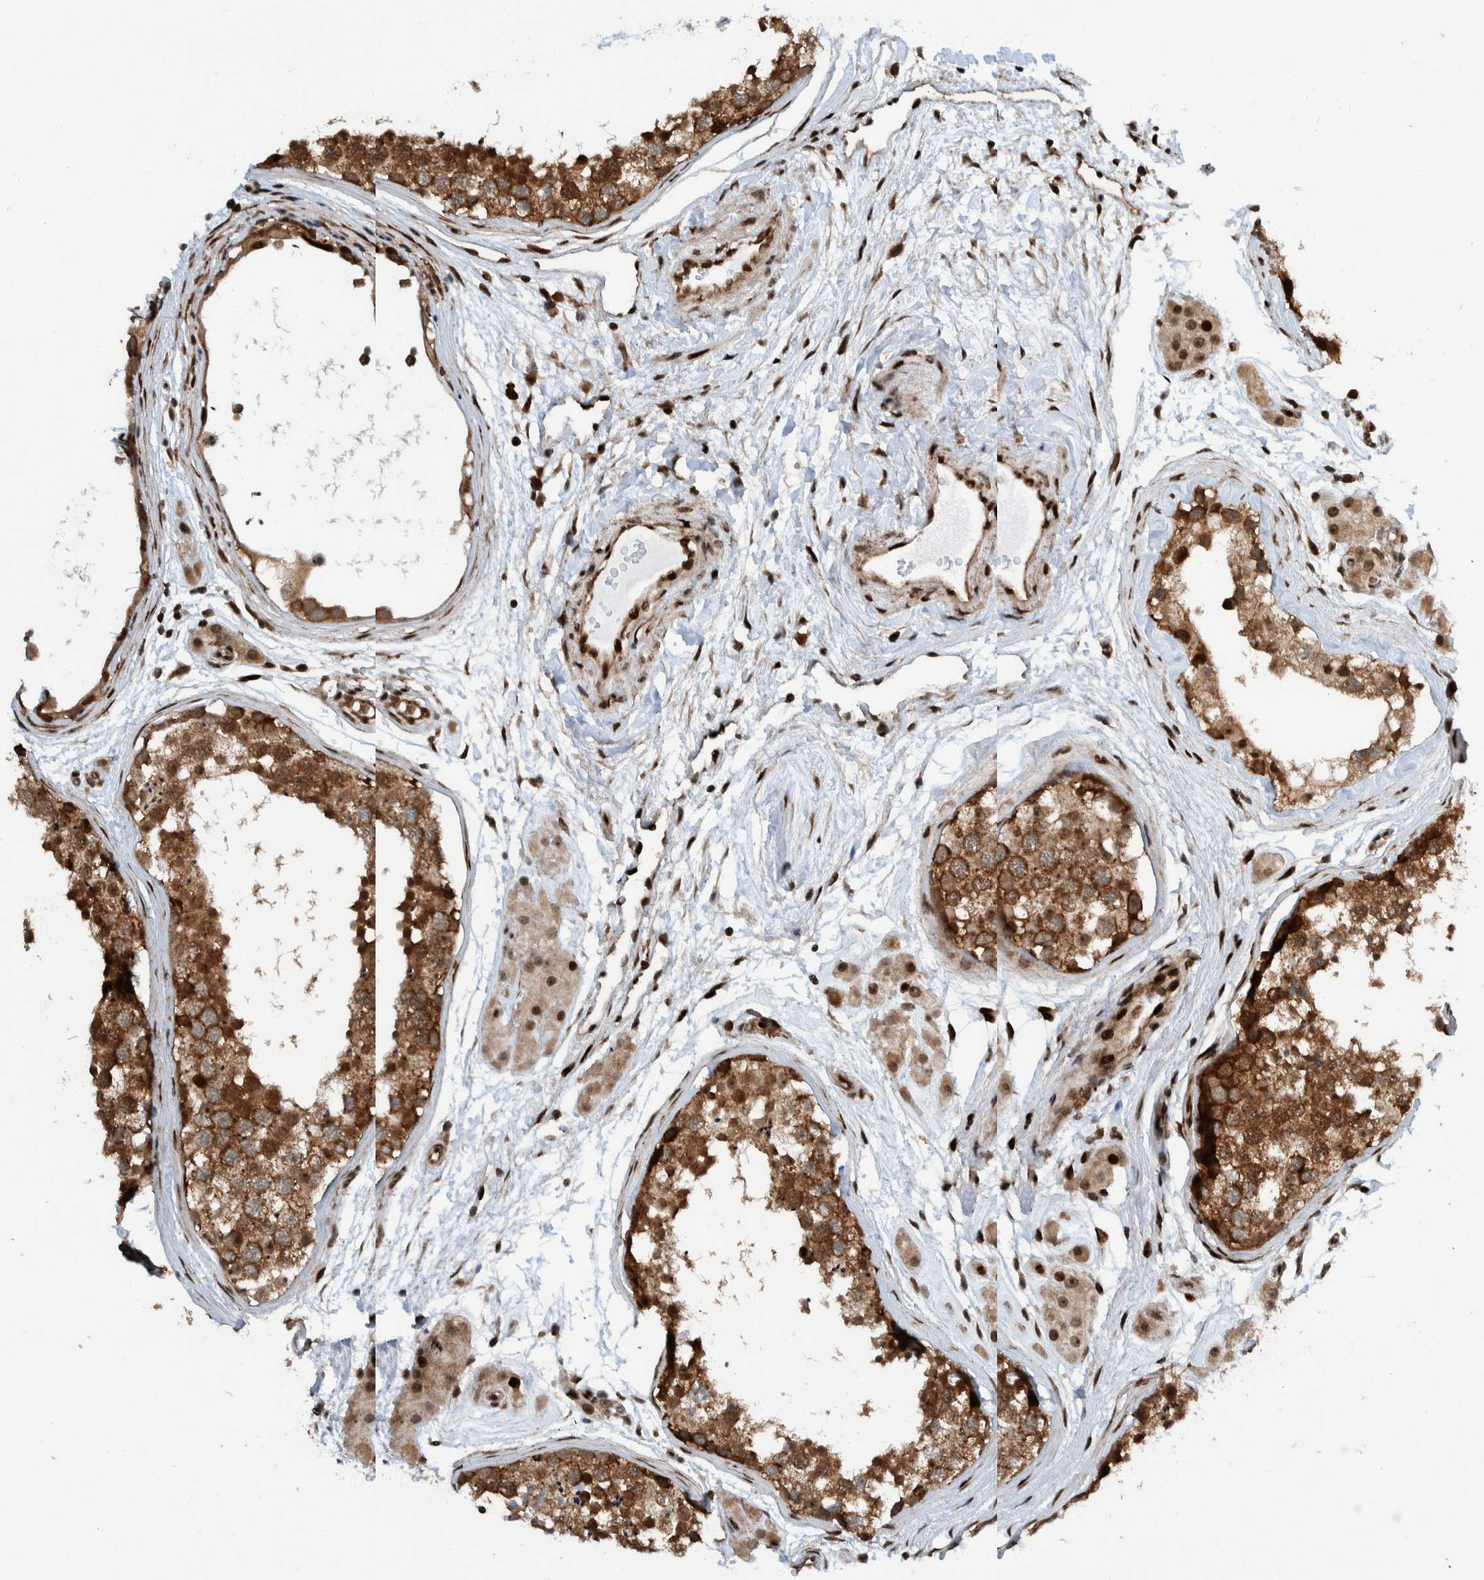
{"staining": {"intensity": "strong", "quantity": ">75%", "location": "cytoplasmic/membranous,nuclear"}, "tissue": "testis", "cell_type": "Cells in seminiferous ducts", "image_type": "normal", "snomed": [{"axis": "morphology", "description": "Normal tissue, NOS"}, {"axis": "topography", "description": "Testis"}], "caption": "Immunohistochemical staining of unremarkable human testis exhibits >75% levels of strong cytoplasmic/membranous,nuclear protein staining in about >75% of cells in seminiferous ducts.", "gene": "ZNF366", "patient": {"sex": "male", "age": 56}}